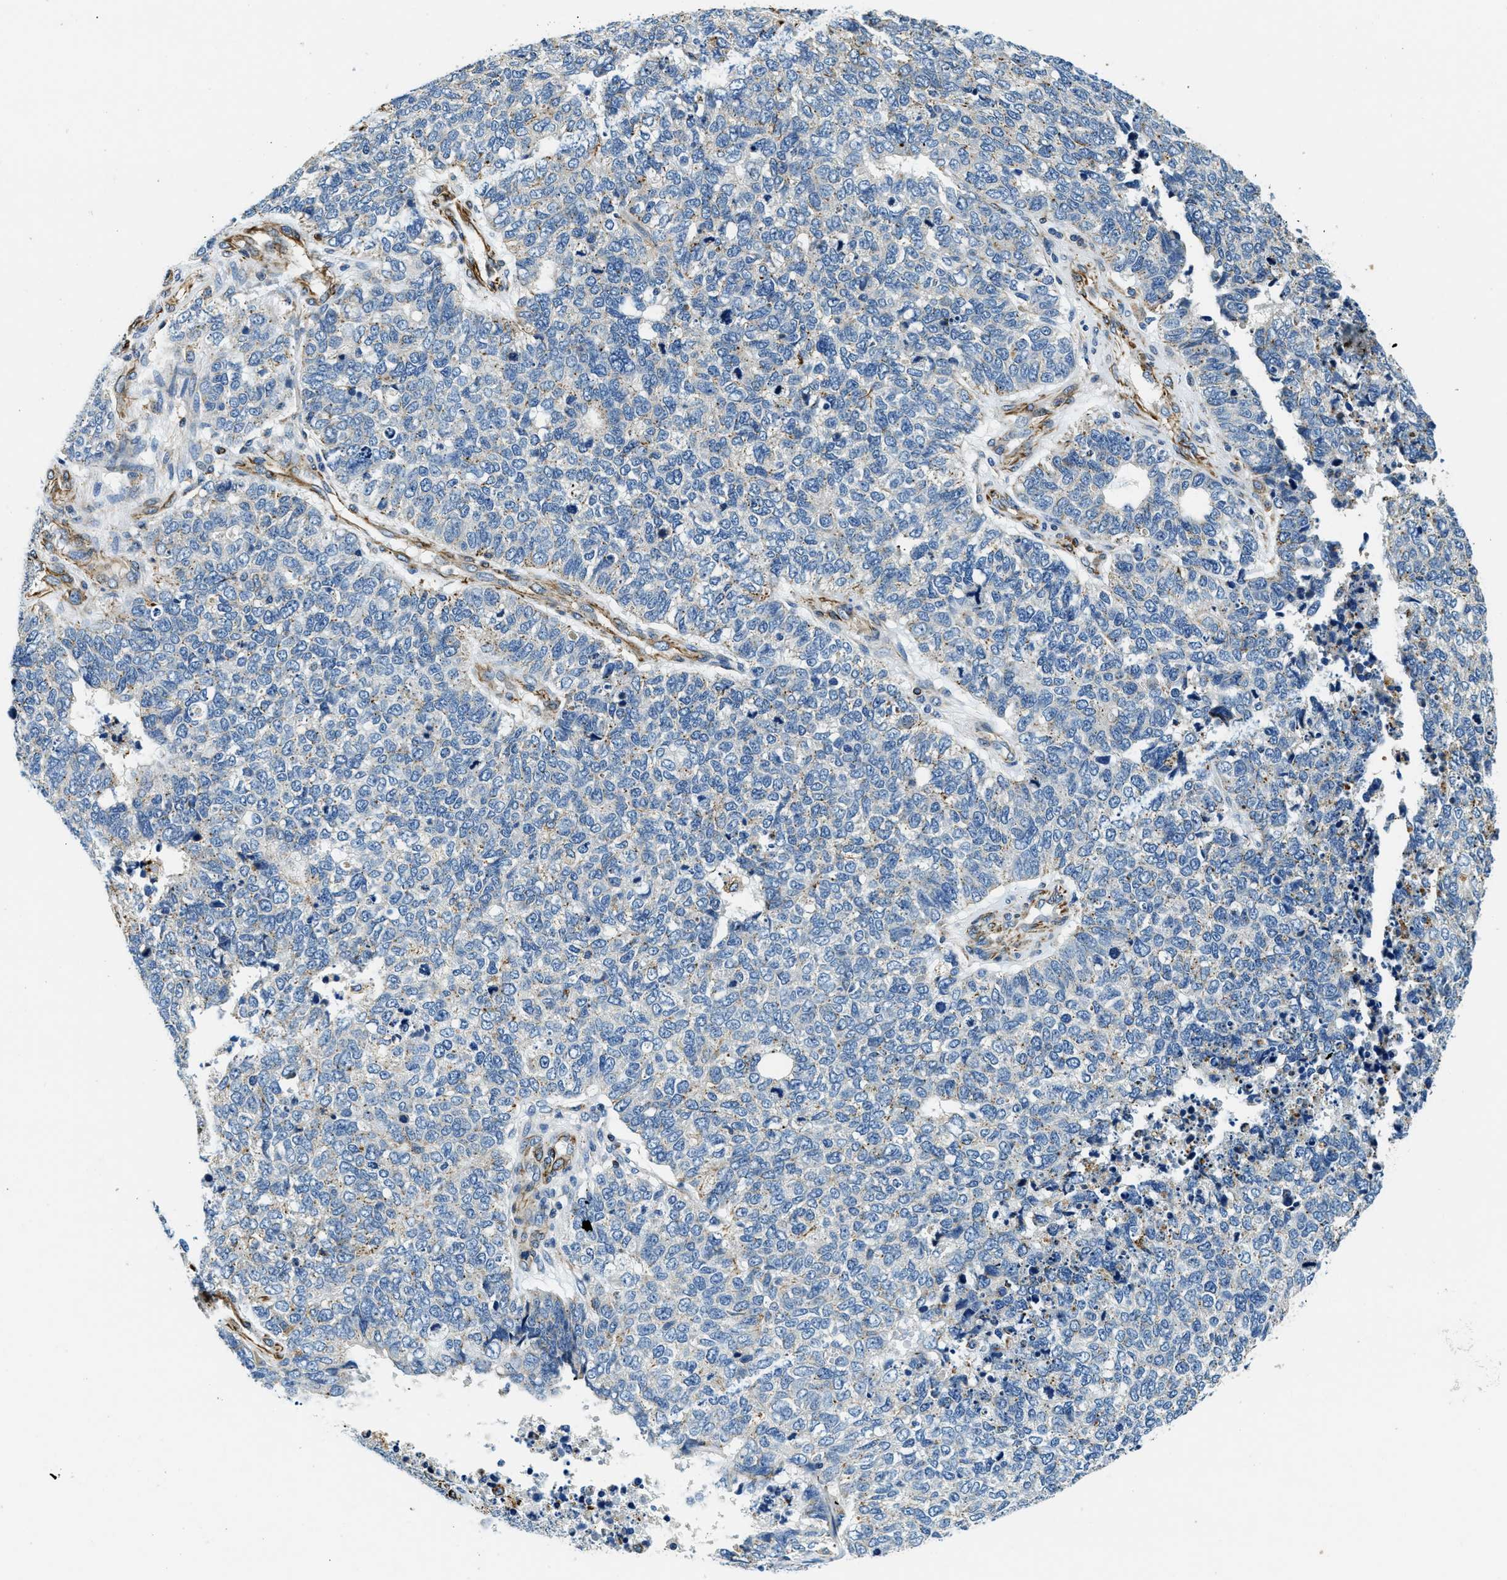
{"staining": {"intensity": "negative", "quantity": "none", "location": "none"}, "tissue": "cervical cancer", "cell_type": "Tumor cells", "image_type": "cancer", "snomed": [{"axis": "morphology", "description": "Squamous cell carcinoma, NOS"}, {"axis": "topography", "description": "Cervix"}], "caption": "This is an immunohistochemistry photomicrograph of squamous cell carcinoma (cervical). There is no expression in tumor cells.", "gene": "GNS", "patient": {"sex": "female", "age": 63}}